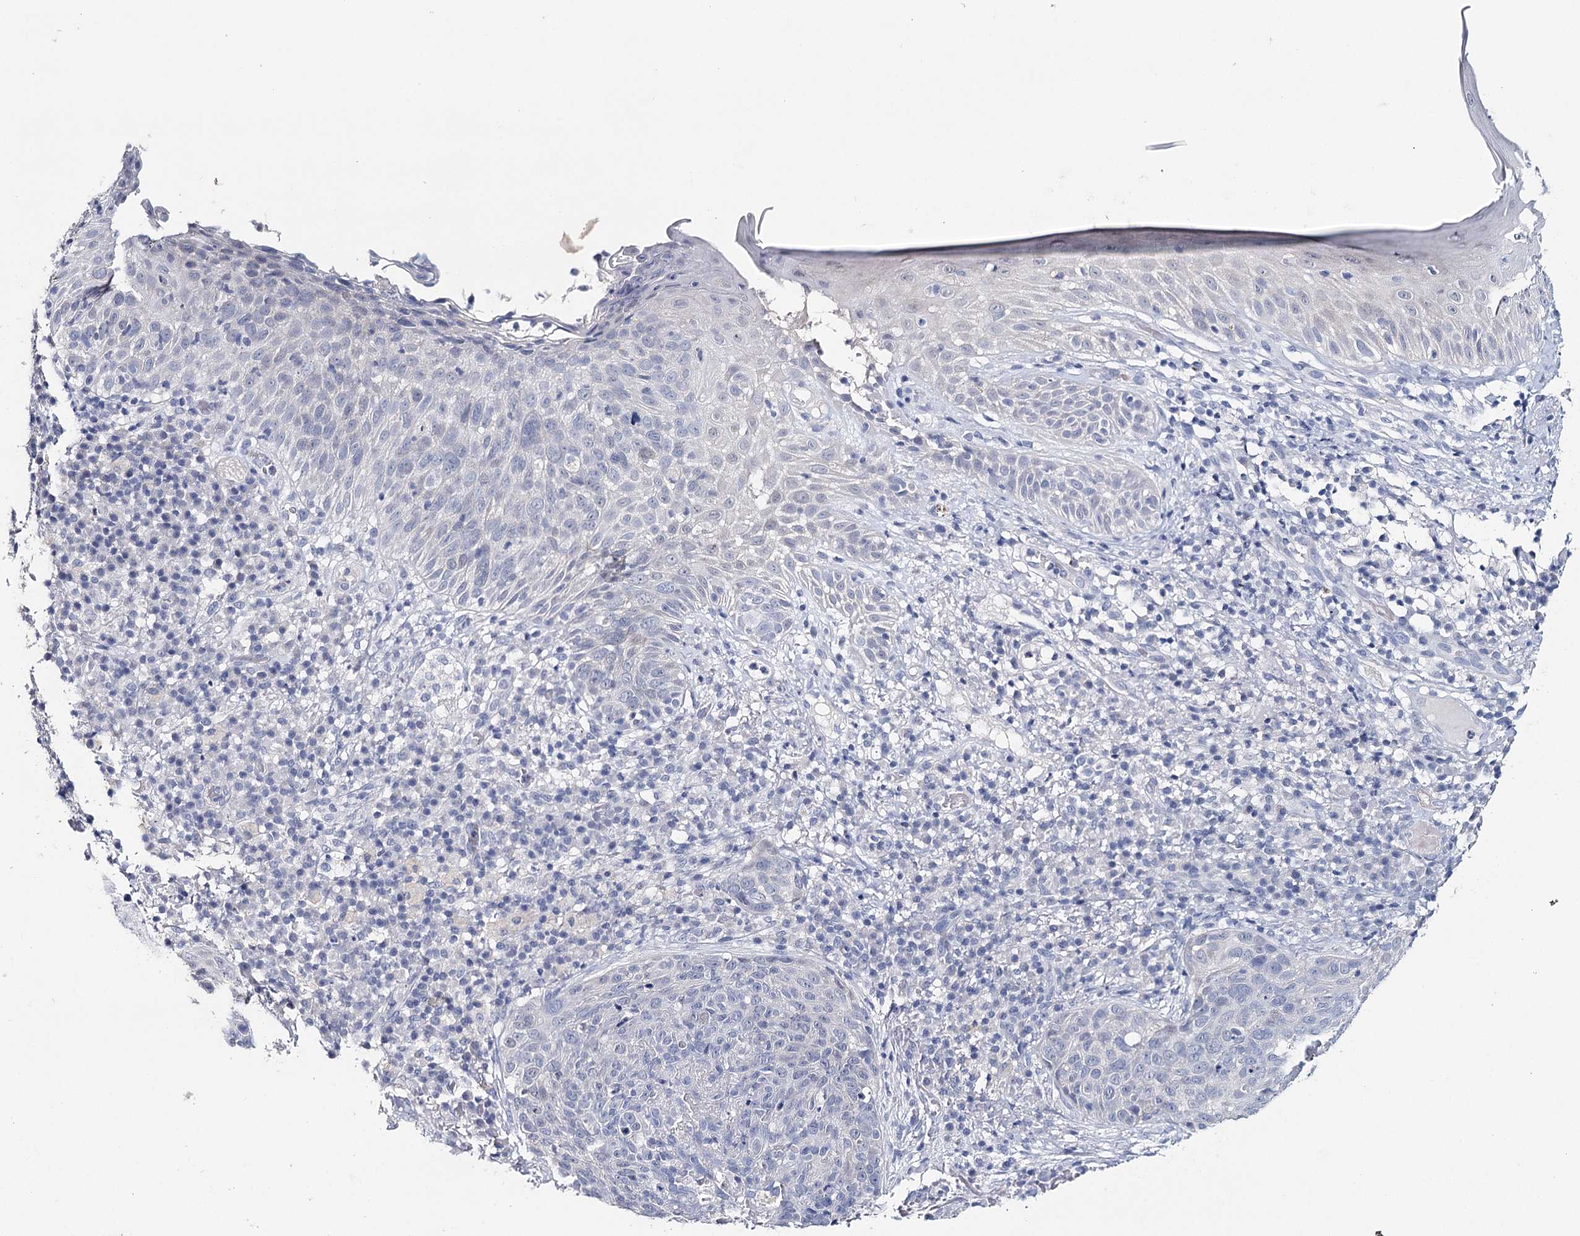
{"staining": {"intensity": "negative", "quantity": "none", "location": "none"}, "tissue": "skin cancer", "cell_type": "Tumor cells", "image_type": "cancer", "snomed": [{"axis": "morphology", "description": "Squamous cell carcinoma in situ, NOS"}, {"axis": "morphology", "description": "Squamous cell carcinoma, NOS"}, {"axis": "topography", "description": "Skin"}], "caption": "DAB (3,3'-diaminobenzidine) immunohistochemical staining of skin cancer displays no significant positivity in tumor cells.", "gene": "HSPA4L", "patient": {"sex": "male", "age": 93}}